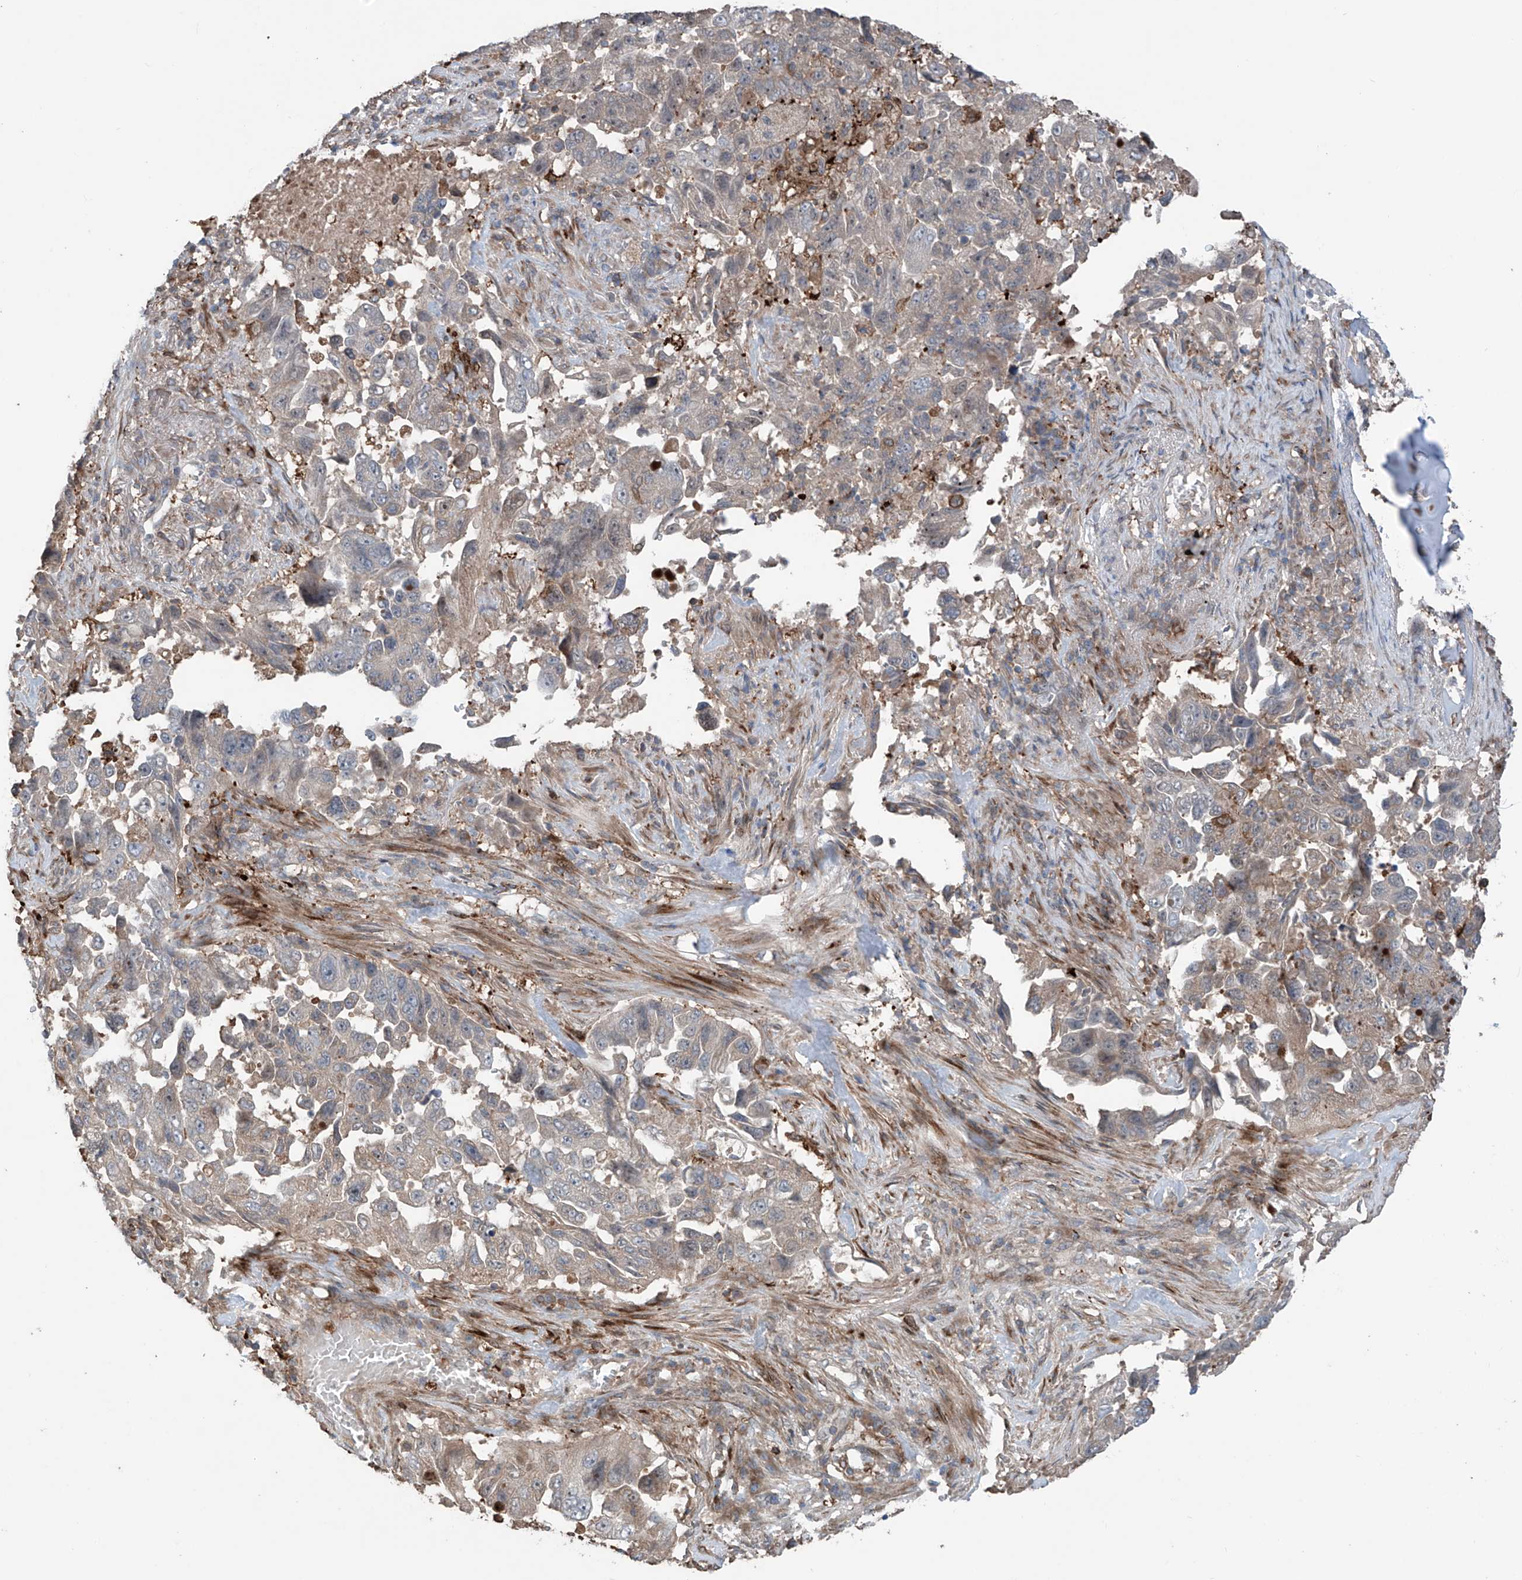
{"staining": {"intensity": "weak", "quantity": "25%-75%", "location": "cytoplasmic/membranous"}, "tissue": "lung cancer", "cell_type": "Tumor cells", "image_type": "cancer", "snomed": [{"axis": "morphology", "description": "Adenocarcinoma, NOS"}, {"axis": "topography", "description": "Lung"}], "caption": "Lung cancer (adenocarcinoma) tissue exhibits weak cytoplasmic/membranous expression in approximately 25%-75% of tumor cells", "gene": "SAMD3", "patient": {"sex": "female", "age": 51}}